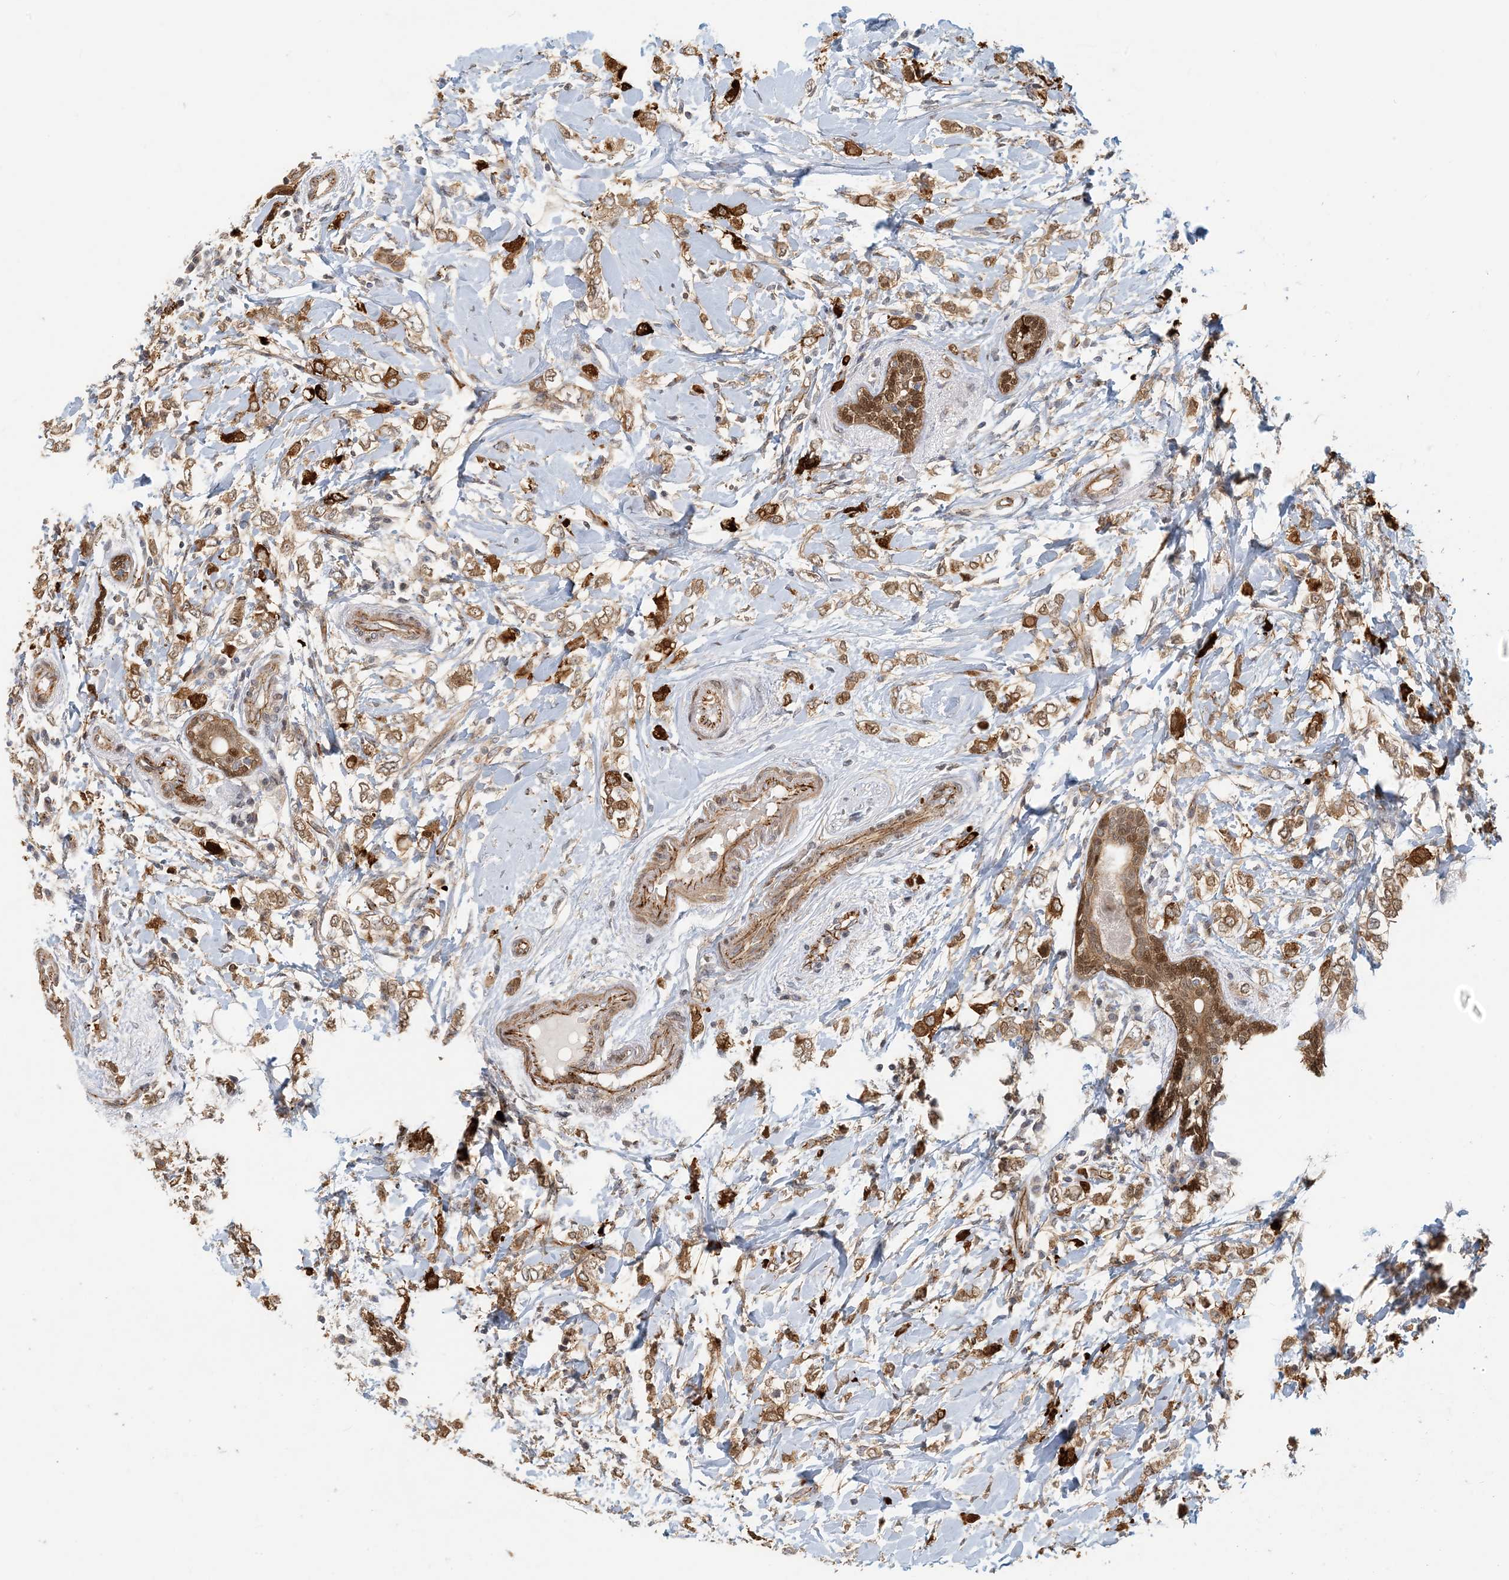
{"staining": {"intensity": "strong", "quantity": "25%-75%", "location": "cytoplasmic/membranous"}, "tissue": "breast cancer", "cell_type": "Tumor cells", "image_type": "cancer", "snomed": [{"axis": "morphology", "description": "Normal tissue, NOS"}, {"axis": "morphology", "description": "Lobular carcinoma"}, {"axis": "topography", "description": "Breast"}], "caption": "Approximately 25%-75% of tumor cells in human breast cancer (lobular carcinoma) exhibit strong cytoplasmic/membranous protein expression as visualized by brown immunohistochemical staining.", "gene": "MAPKBP1", "patient": {"sex": "female", "age": 47}}